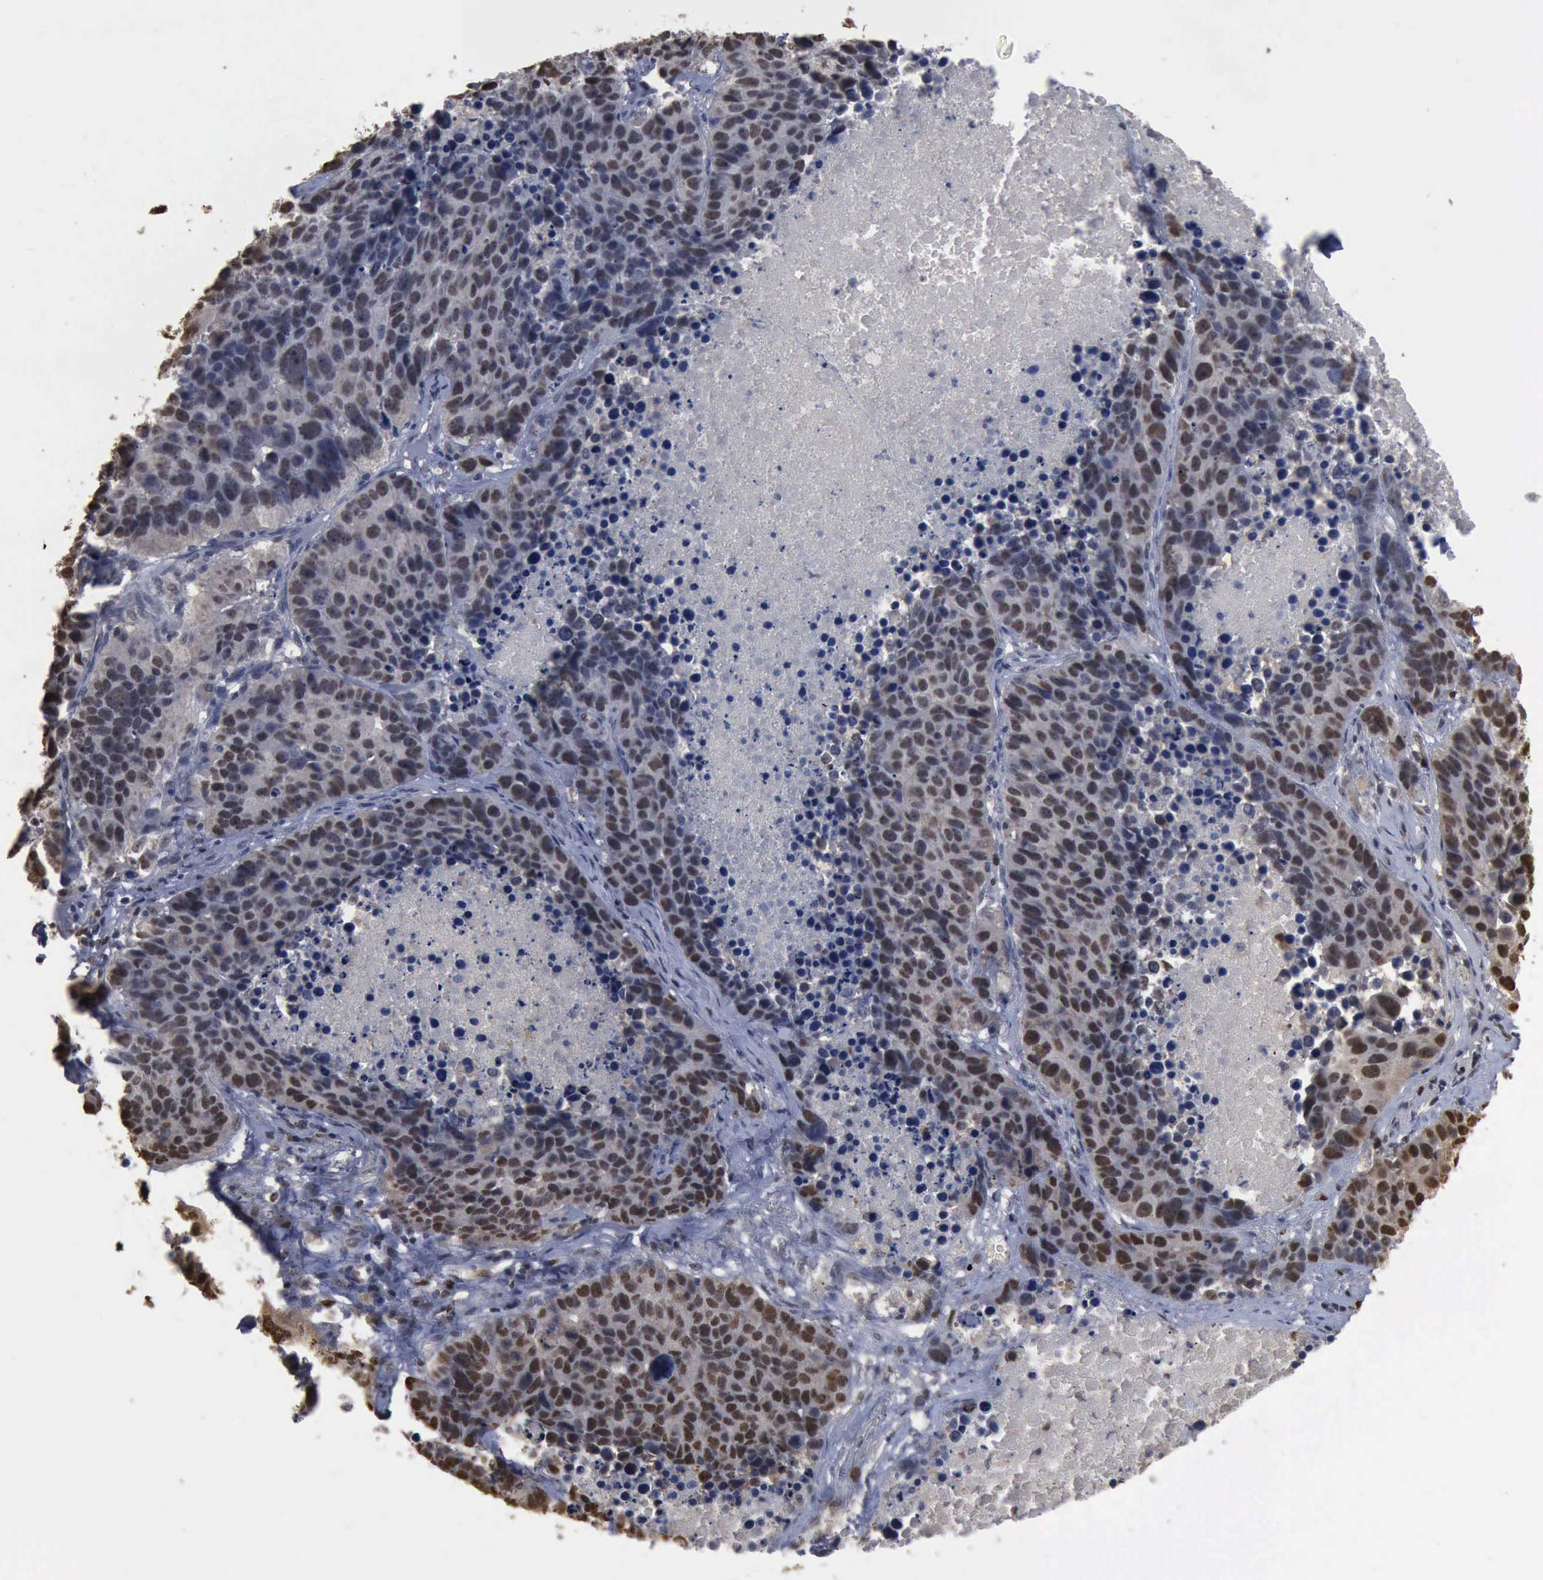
{"staining": {"intensity": "weak", "quantity": "25%-75%", "location": "nuclear"}, "tissue": "lung cancer", "cell_type": "Tumor cells", "image_type": "cancer", "snomed": [{"axis": "morphology", "description": "Carcinoid, malignant, NOS"}, {"axis": "topography", "description": "Lung"}], "caption": "A micrograph showing weak nuclear expression in approximately 25%-75% of tumor cells in lung cancer (malignant carcinoid), as visualized by brown immunohistochemical staining.", "gene": "PCNA", "patient": {"sex": "male", "age": 60}}